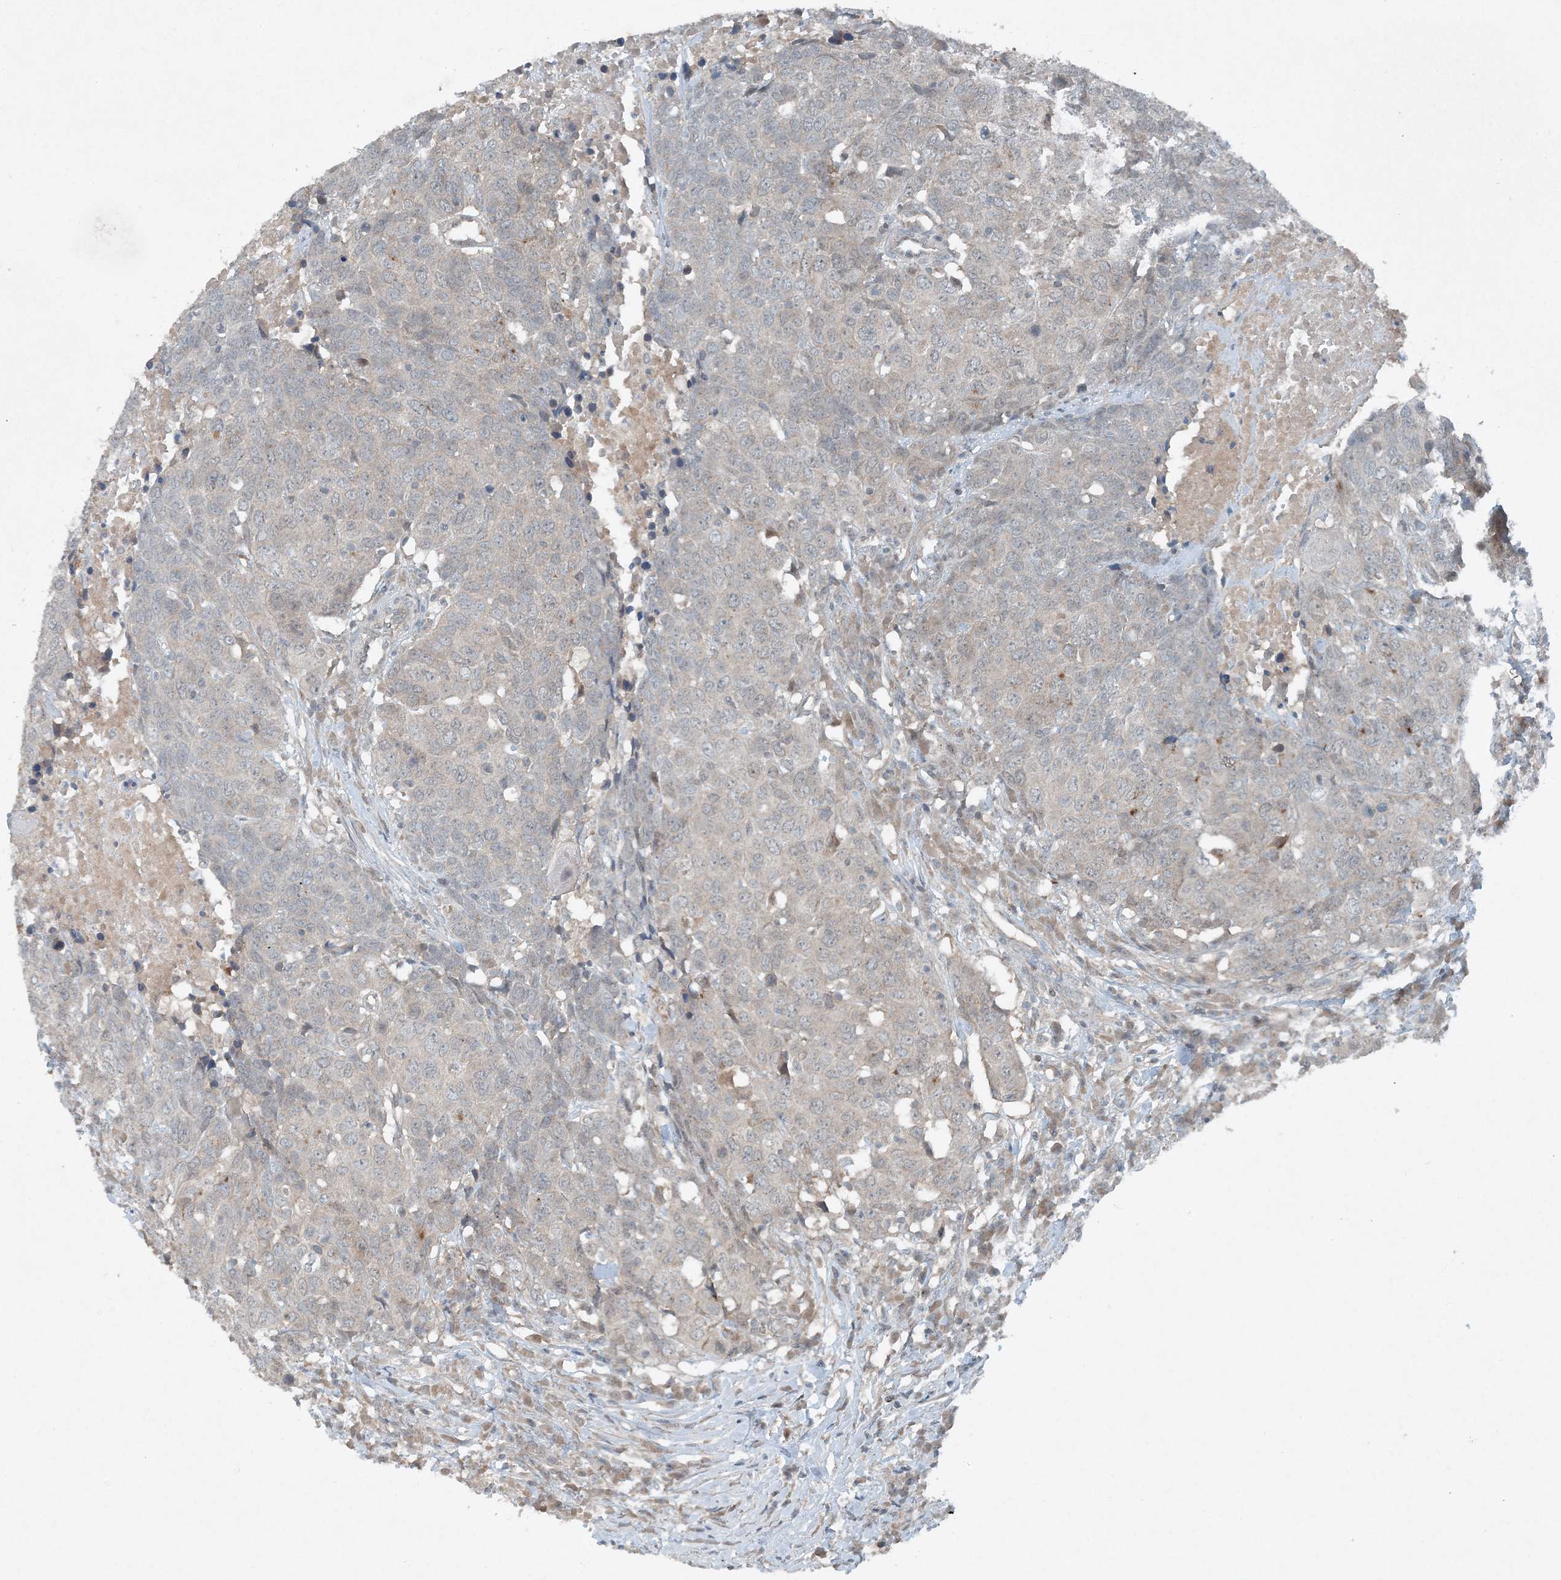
{"staining": {"intensity": "weak", "quantity": "<25%", "location": "cytoplasmic/membranous"}, "tissue": "head and neck cancer", "cell_type": "Tumor cells", "image_type": "cancer", "snomed": [{"axis": "morphology", "description": "Squamous cell carcinoma, NOS"}, {"axis": "topography", "description": "Head-Neck"}], "caption": "Squamous cell carcinoma (head and neck) was stained to show a protein in brown. There is no significant positivity in tumor cells.", "gene": "MITD1", "patient": {"sex": "male", "age": 66}}